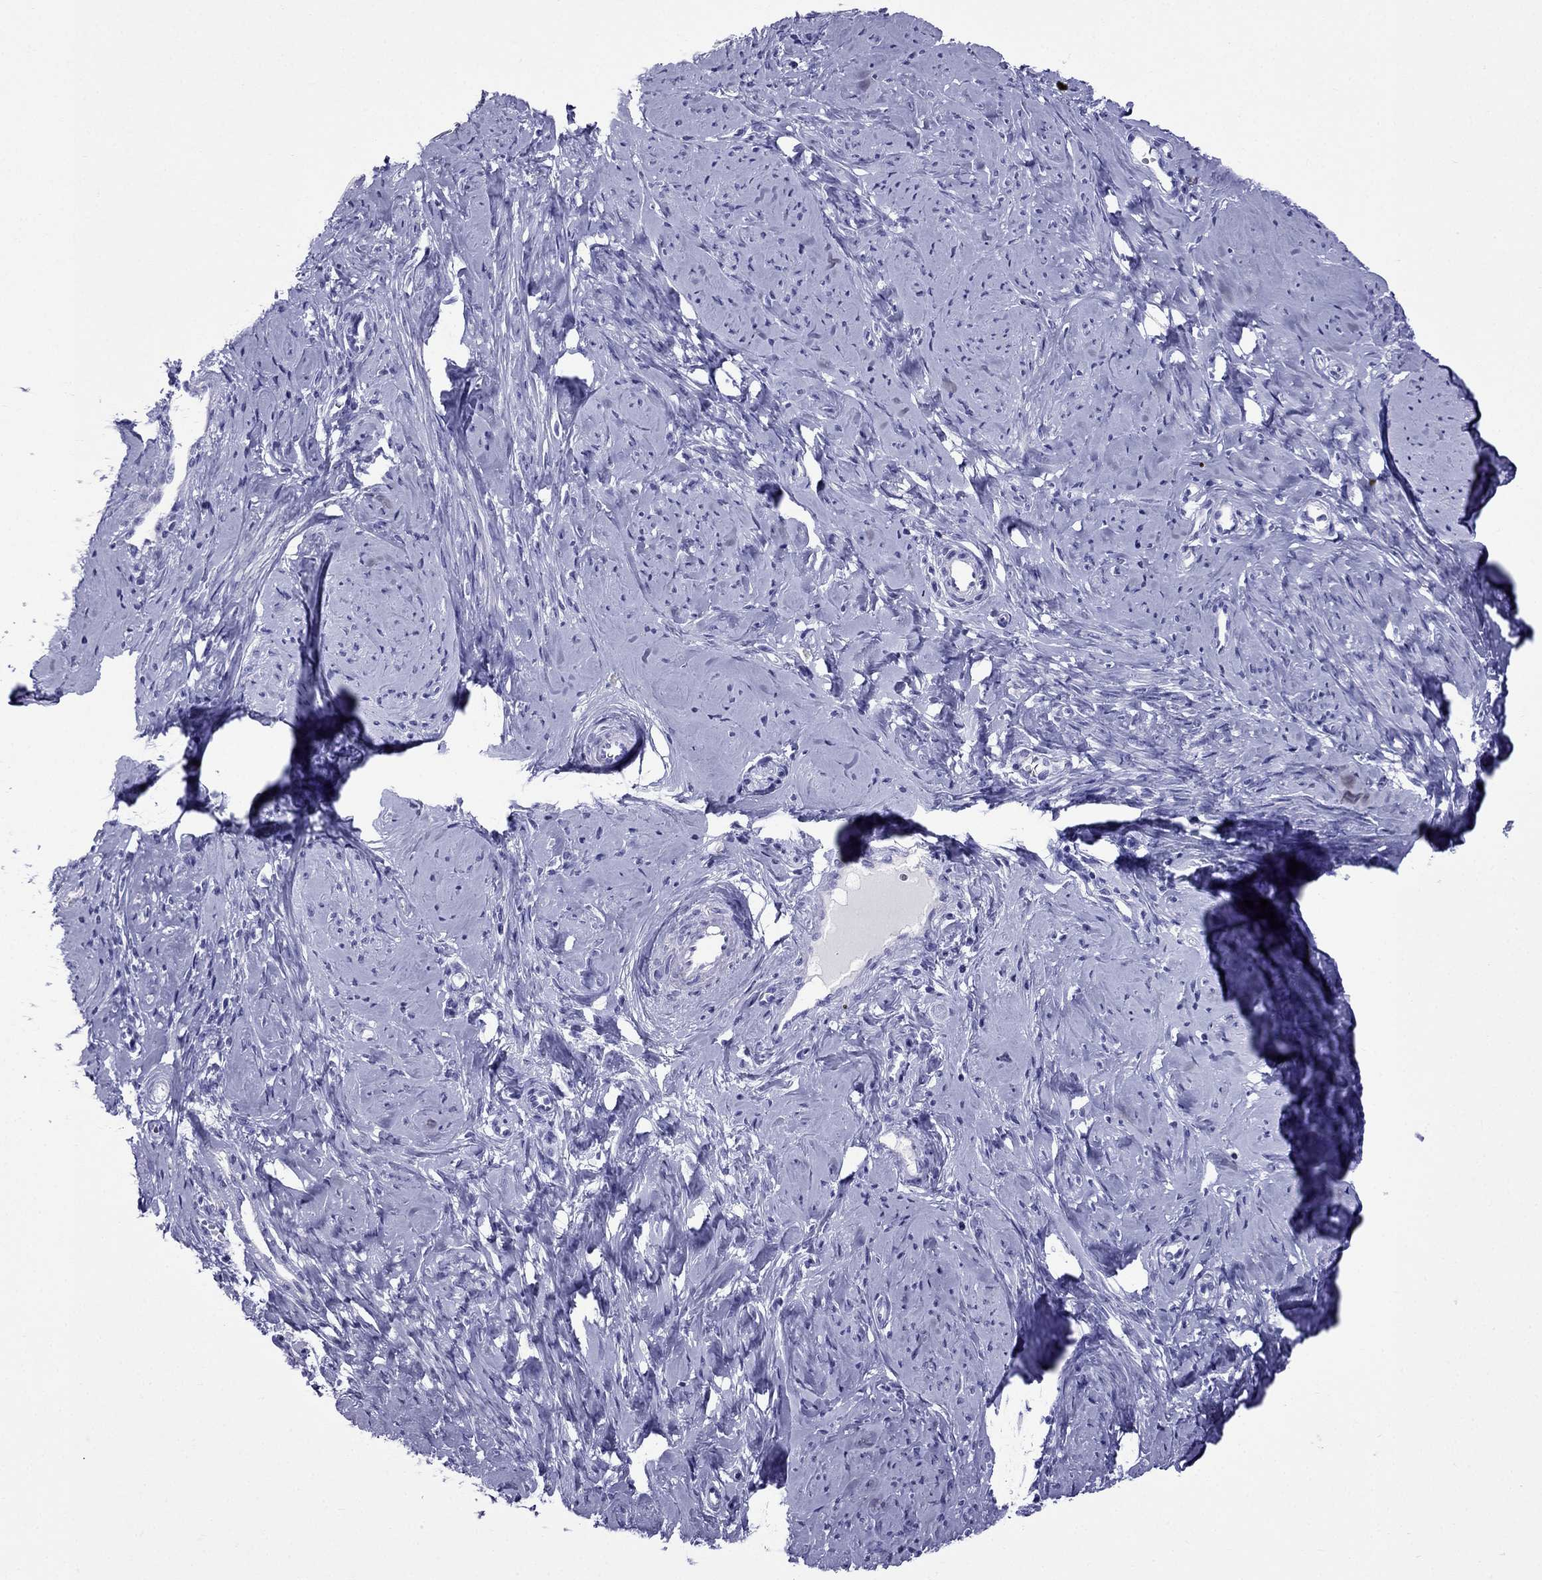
{"staining": {"intensity": "negative", "quantity": "none", "location": "none"}, "tissue": "smooth muscle", "cell_type": "Smooth muscle cells", "image_type": "normal", "snomed": [{"axis": "morphology", "description": "Normal tissue, NOS"}, {"axis": "topography", "description": "Smooth muscle"}], "caption": "IHC histopathology image of benign human smooth muscle stained for a protein (brown), which reveals no expression in smooth muscle cells.", "gene": "CRYBA1", "patient": {"sex": "female", "age": 48}}